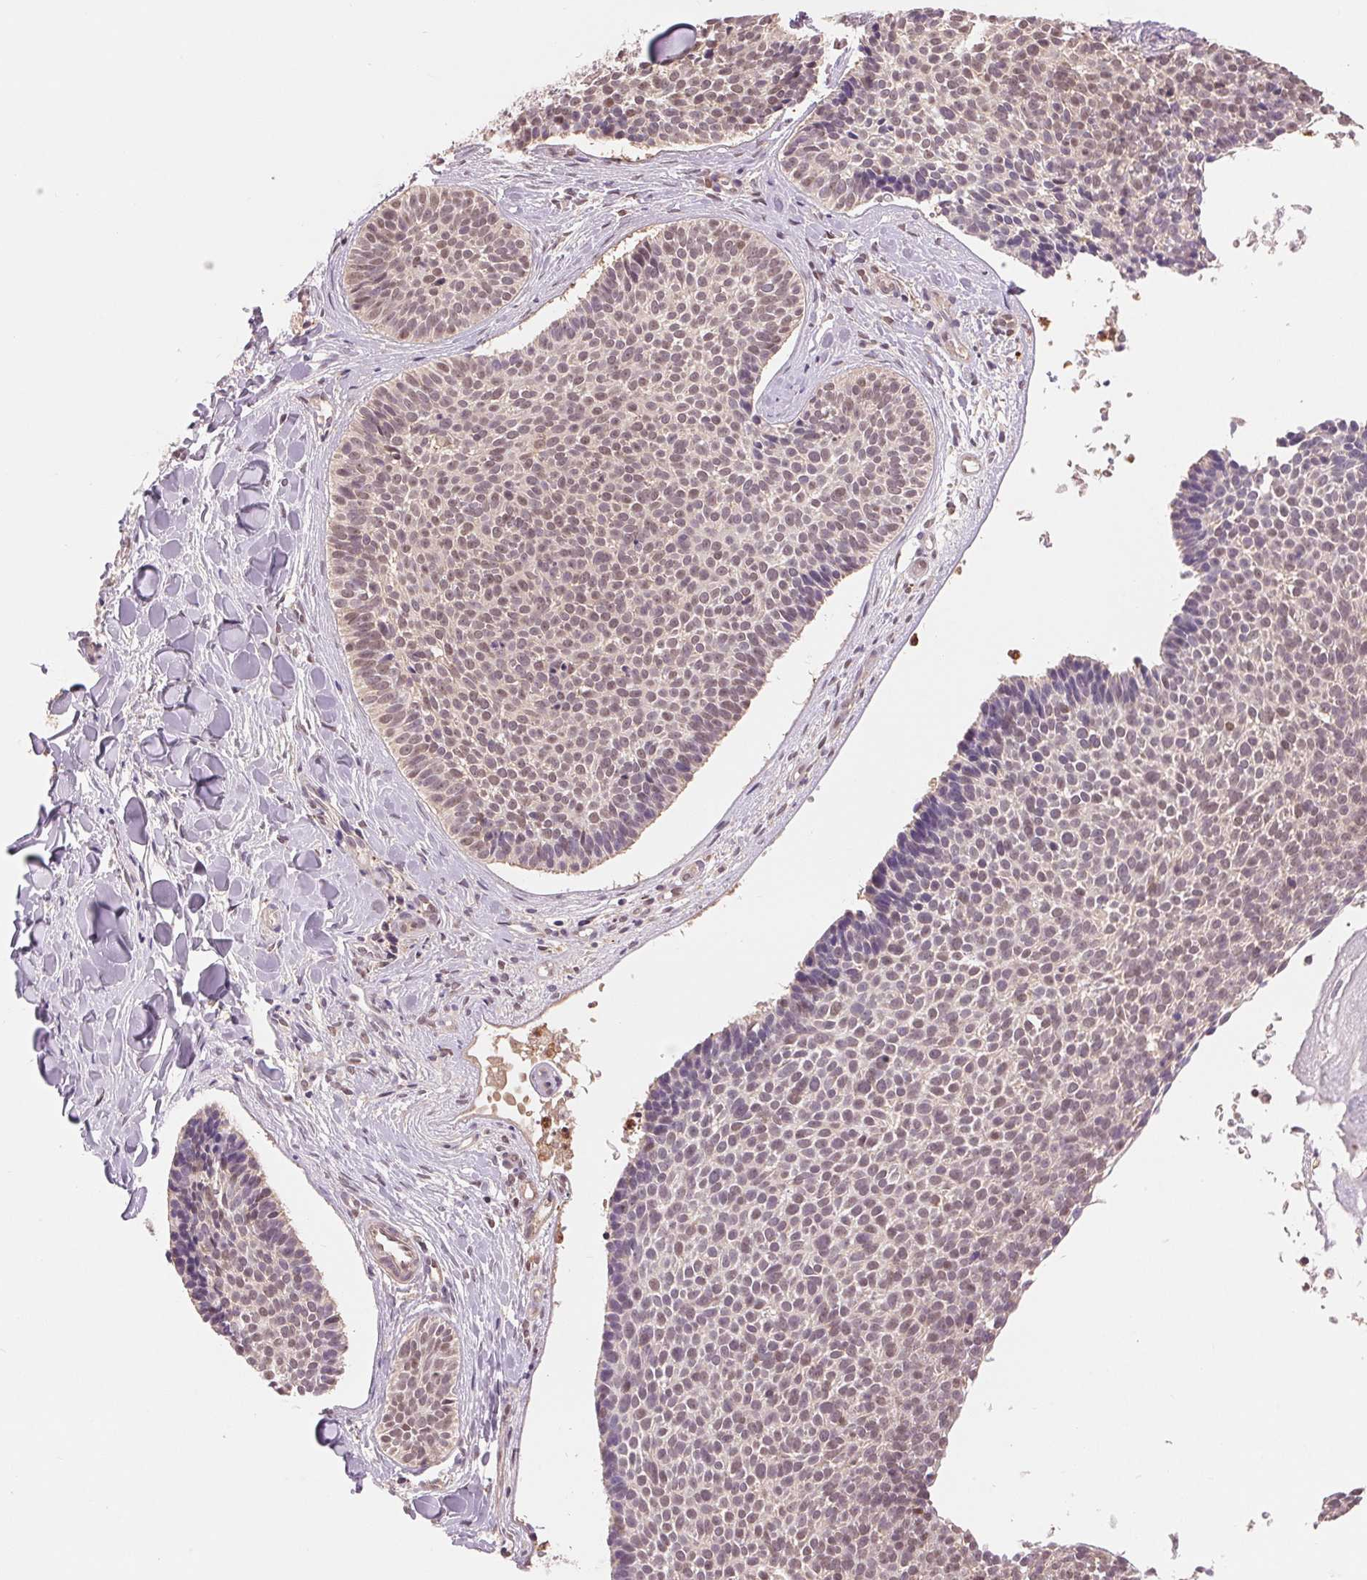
{"staining": {"intensity": "weak", "quantity": "25%-75%", "location": "nuclear"}, "tissue": "skin cancer", "cell_type": "Tumor cells", "image_type": "cancer", "snomed": [{"axis": "morphology", "description": "Basal cell carcinoma"}, {"axis": "topography", "description": "Skin"}], "caption": "Brown immunohistochemical staining in basal cell carcinoma (skin) displays weak nuclear positivity in about 25%-75% of tumor cells. The protein is shown in brown color, while the nuclei are stained blue.", "gene": "TMEM273", "patient": {"sex": "male", "age": 82}}